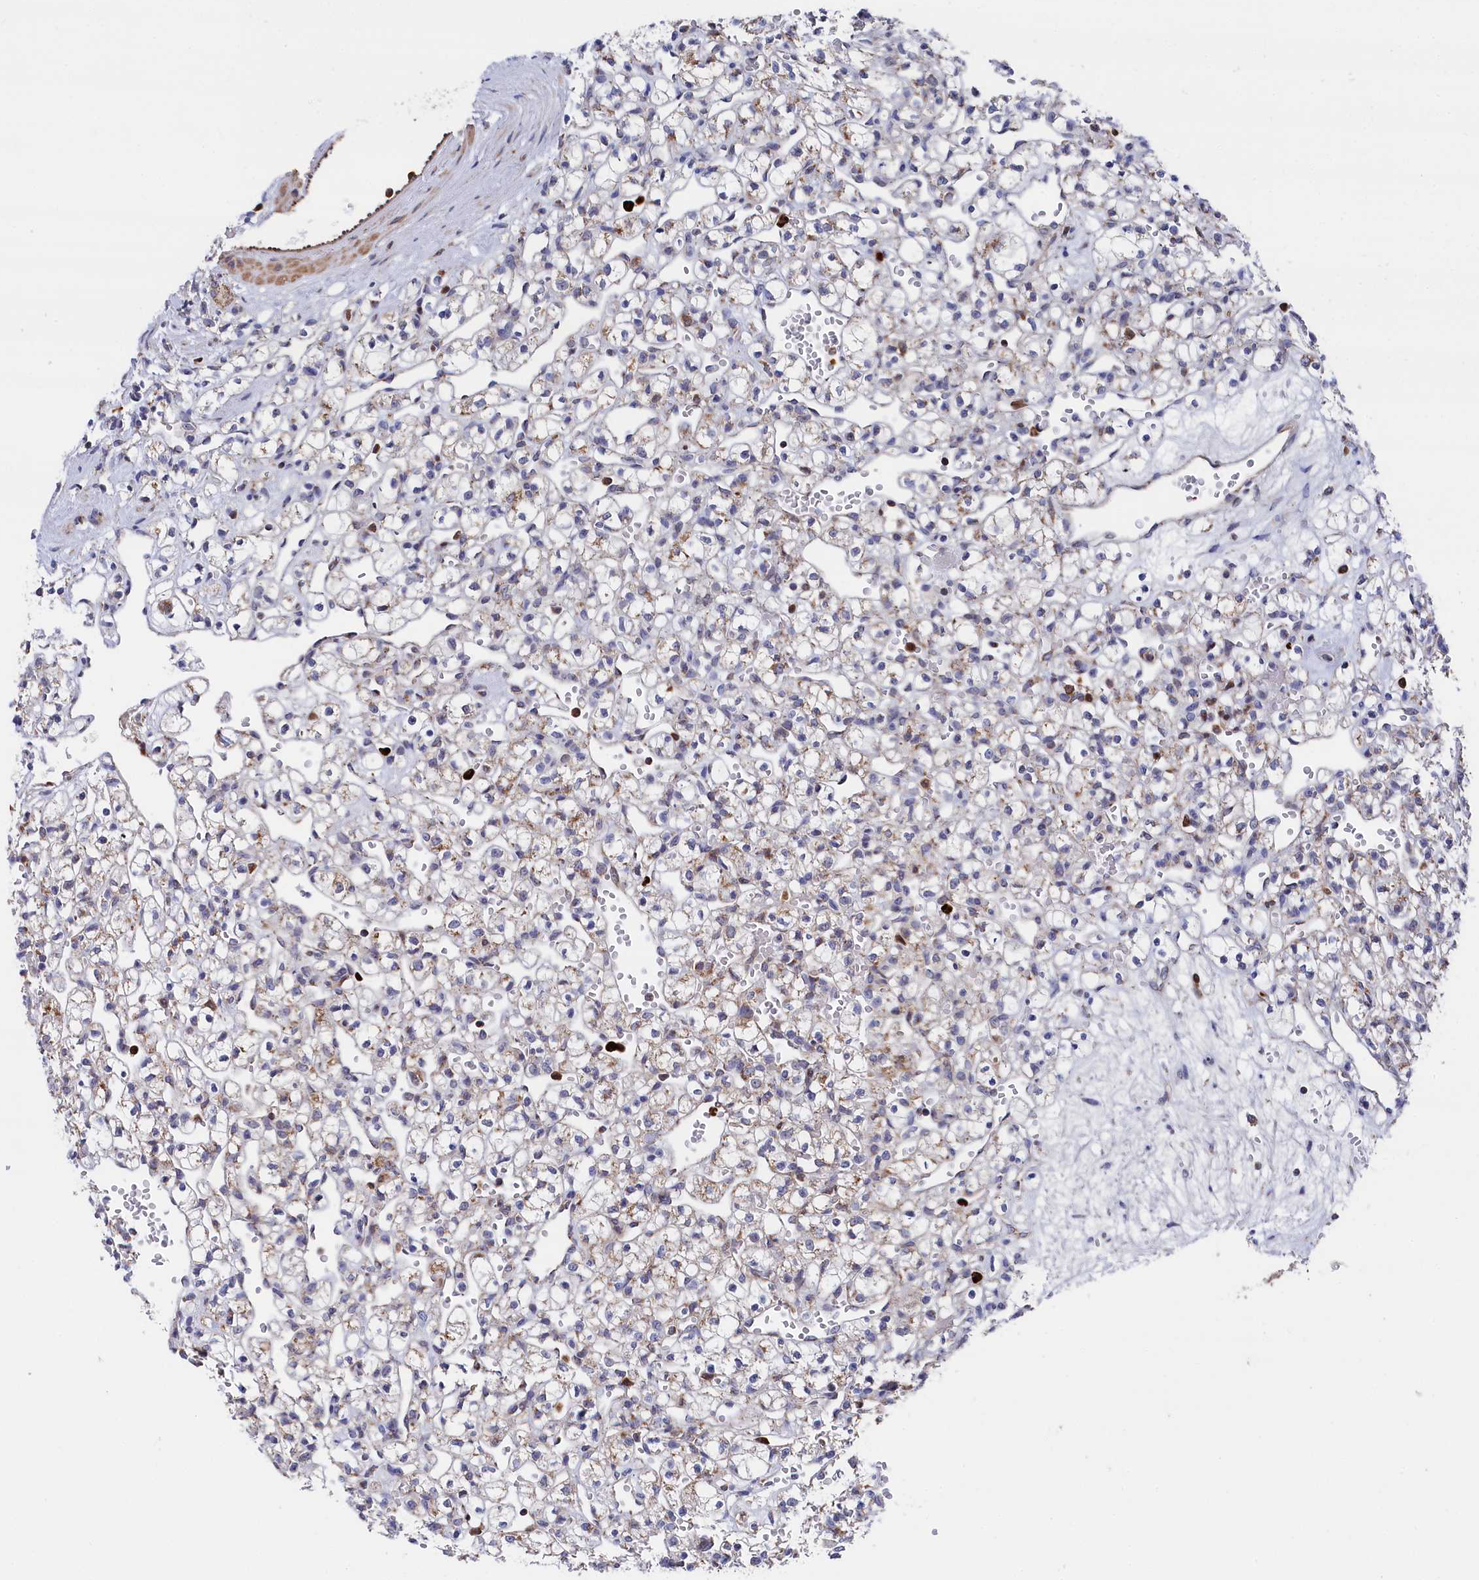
{"staining": {"intensity": "weak", "quantity": "<25%", "location": "cytoplasmic/membranous"}, "tissue": "renal cancer", "cell_type": "Tumor cells", "image_type": "cancer", "snomed": [{"axis": "morphology", "description": "Adenocarcinoma, NOS"}, {"axis": "topography", "description": "Kidney"}], "caption": "A high-resolution histopathology image shows immunohistochemistry (IHC) staining of renal cancer, which shows no significant expression in tumor cells. (DAB IHC visualized using brightfield microscopy, high magnification).", "gene": "CHCHD1", "patient": {"sex": "female", "age": 59}}